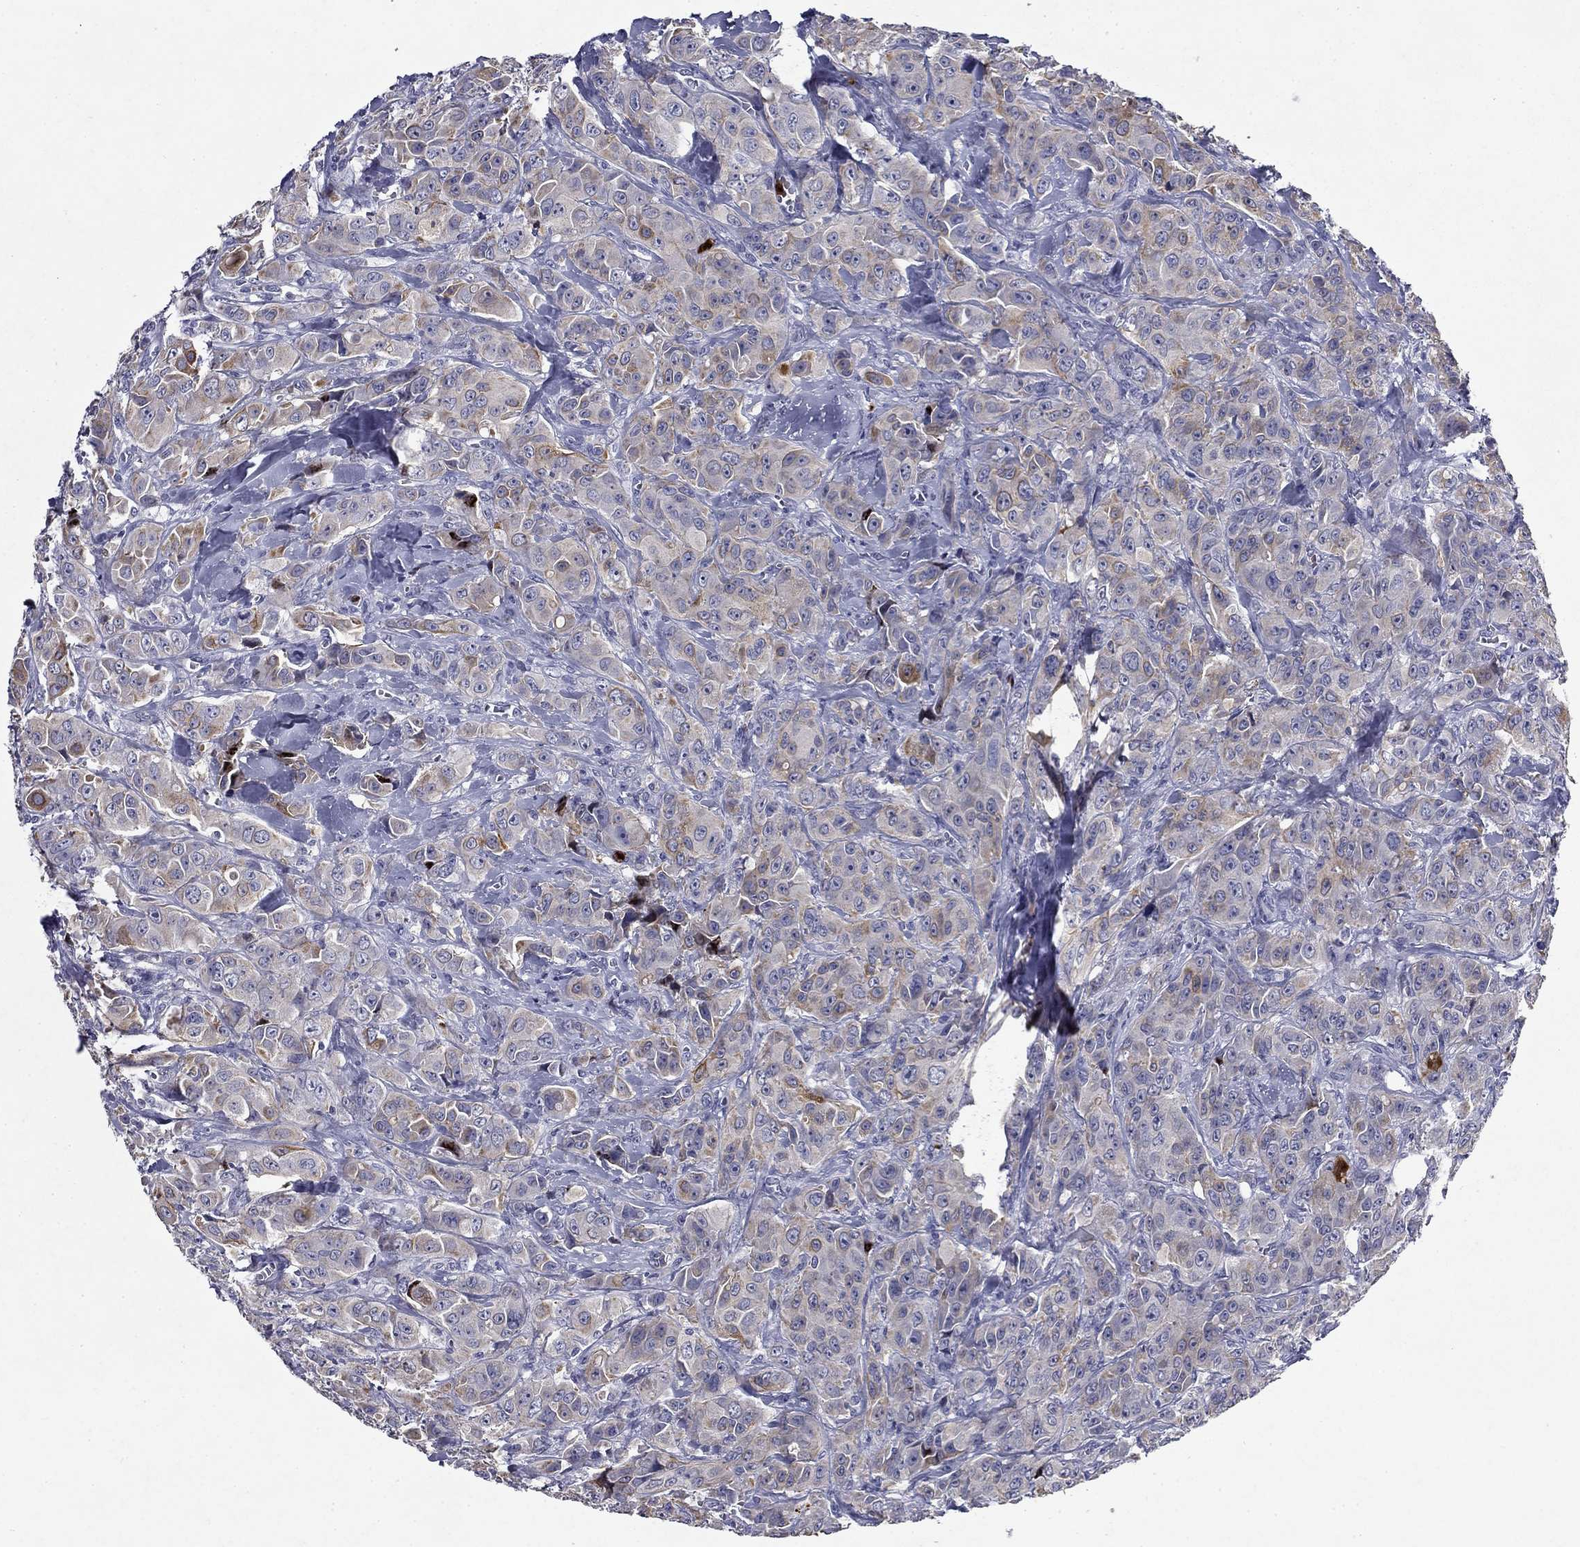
{"staining": {"intensity": "moderate", "quantity": "<25%", "location": "cytoplasmic/membranous"}, "tissue": "breast cancer", "cell_type": "Tumor cells", "image_type": "cancer", "snomed": [{"axis": "morphology", "description": "Duct carcinoma"}, {"axis": "topography", "description": "Breast"}], "caption": "Infiltrating ductal carcinoma (breast) tissue demonstrates moderate cytoplasmic/membranous positivity in about <25% of tumor cells, visualized by immunohistochemistry.", "gene": "IRF5", "patient": {"sex": "female", "age": 43}}